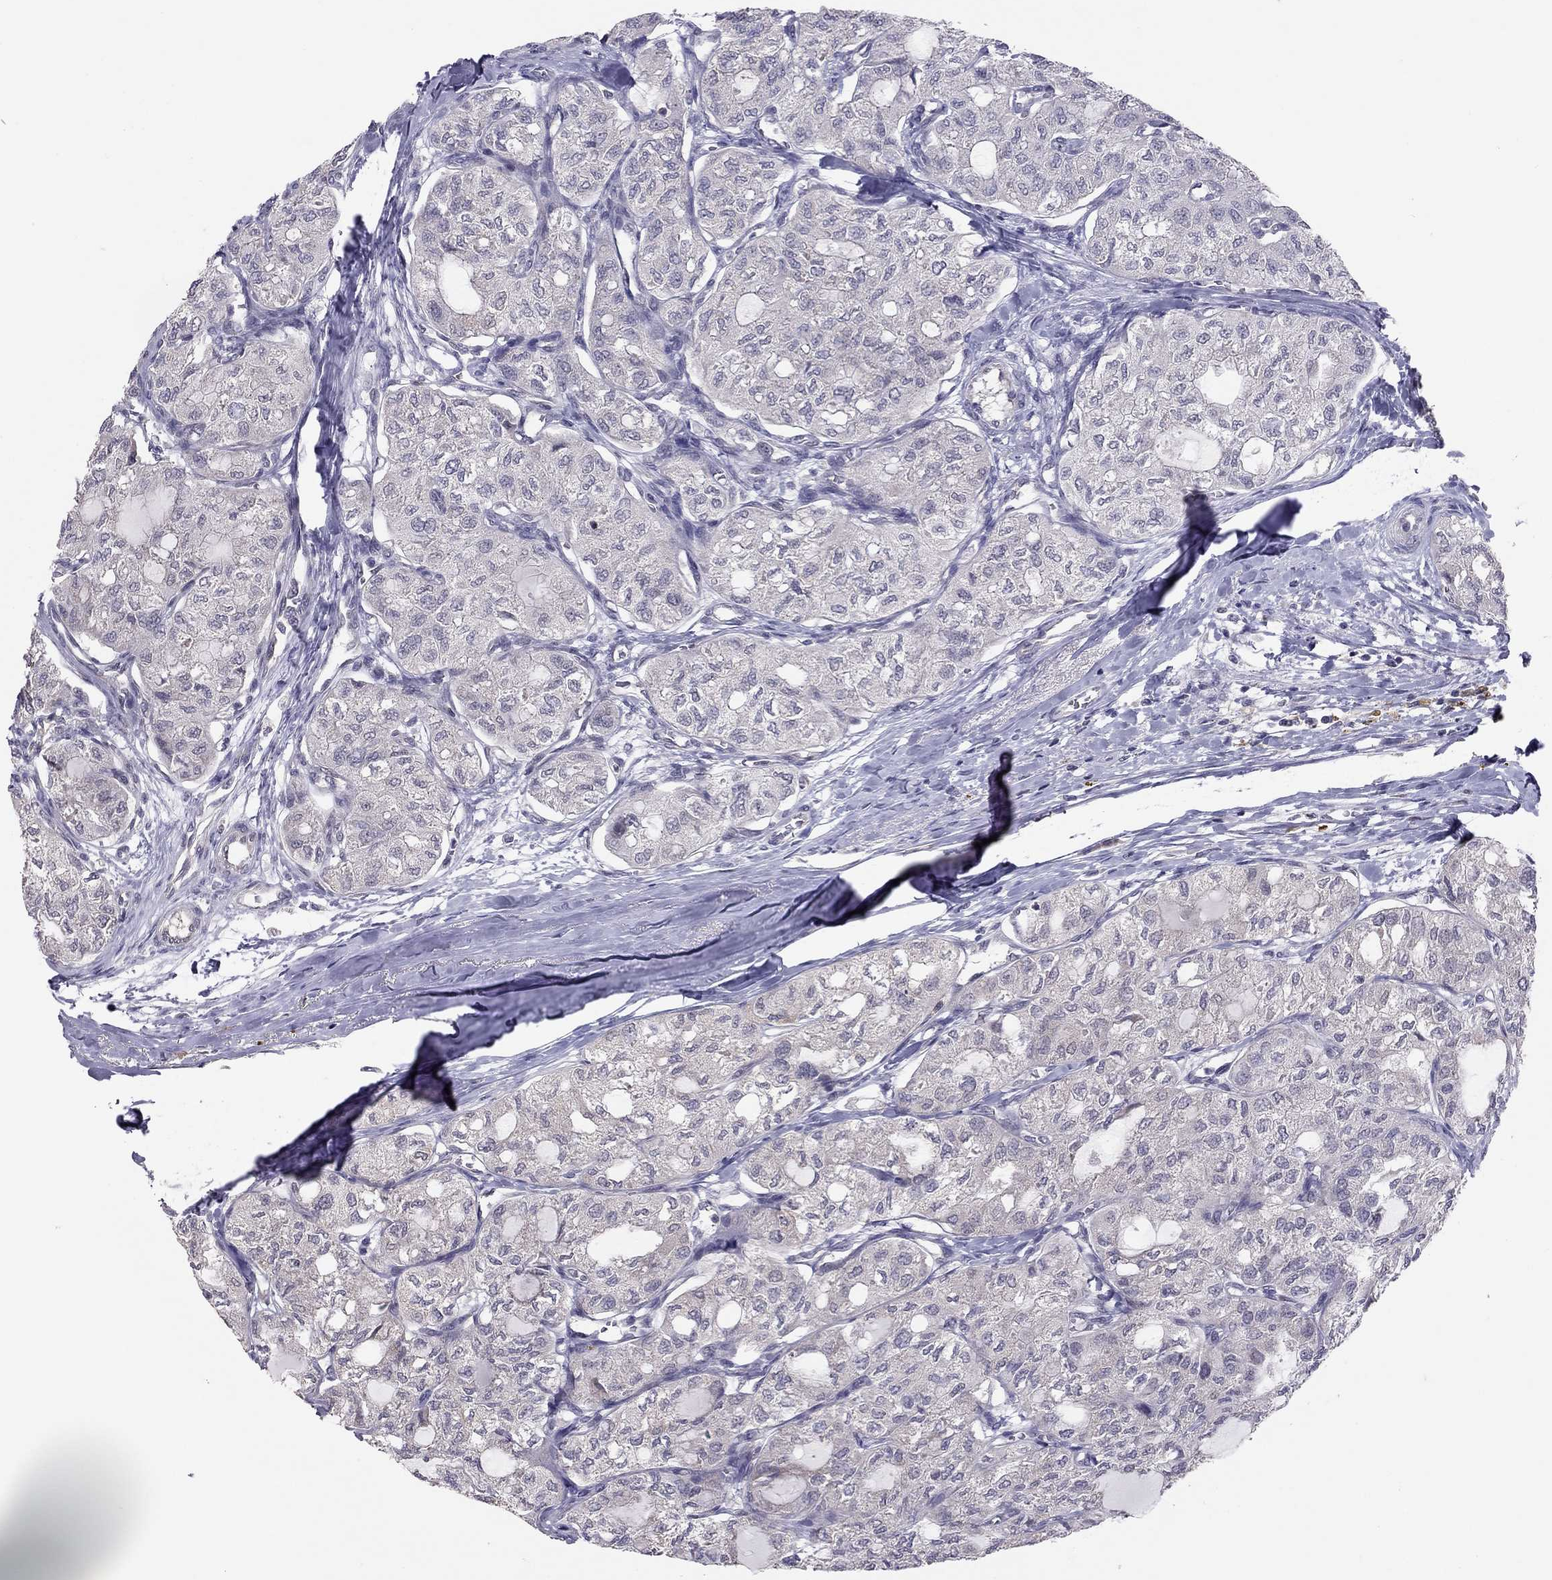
{"staining": {"intensity": "negative", "quantity": "none", "location": "none"}, "tissue": "thyroid cancer", "cell_type": "Tumor cells", "image_type": "cancer", "snomed": [{"axis": "morphology", "description": "Follicular adenoma carcinoma, NOS"}, {"axis": "topography", "description": "Thyroid gland"}], "caption": "DAB (3,3'-diaminobenzidine) immunohistochemical staining of human thyroid follicular adenoma carcinoma displays no significant expression in tumor cells.", "gene": "HSF2BP", "patient": {"sex": "male", "age": 75}}